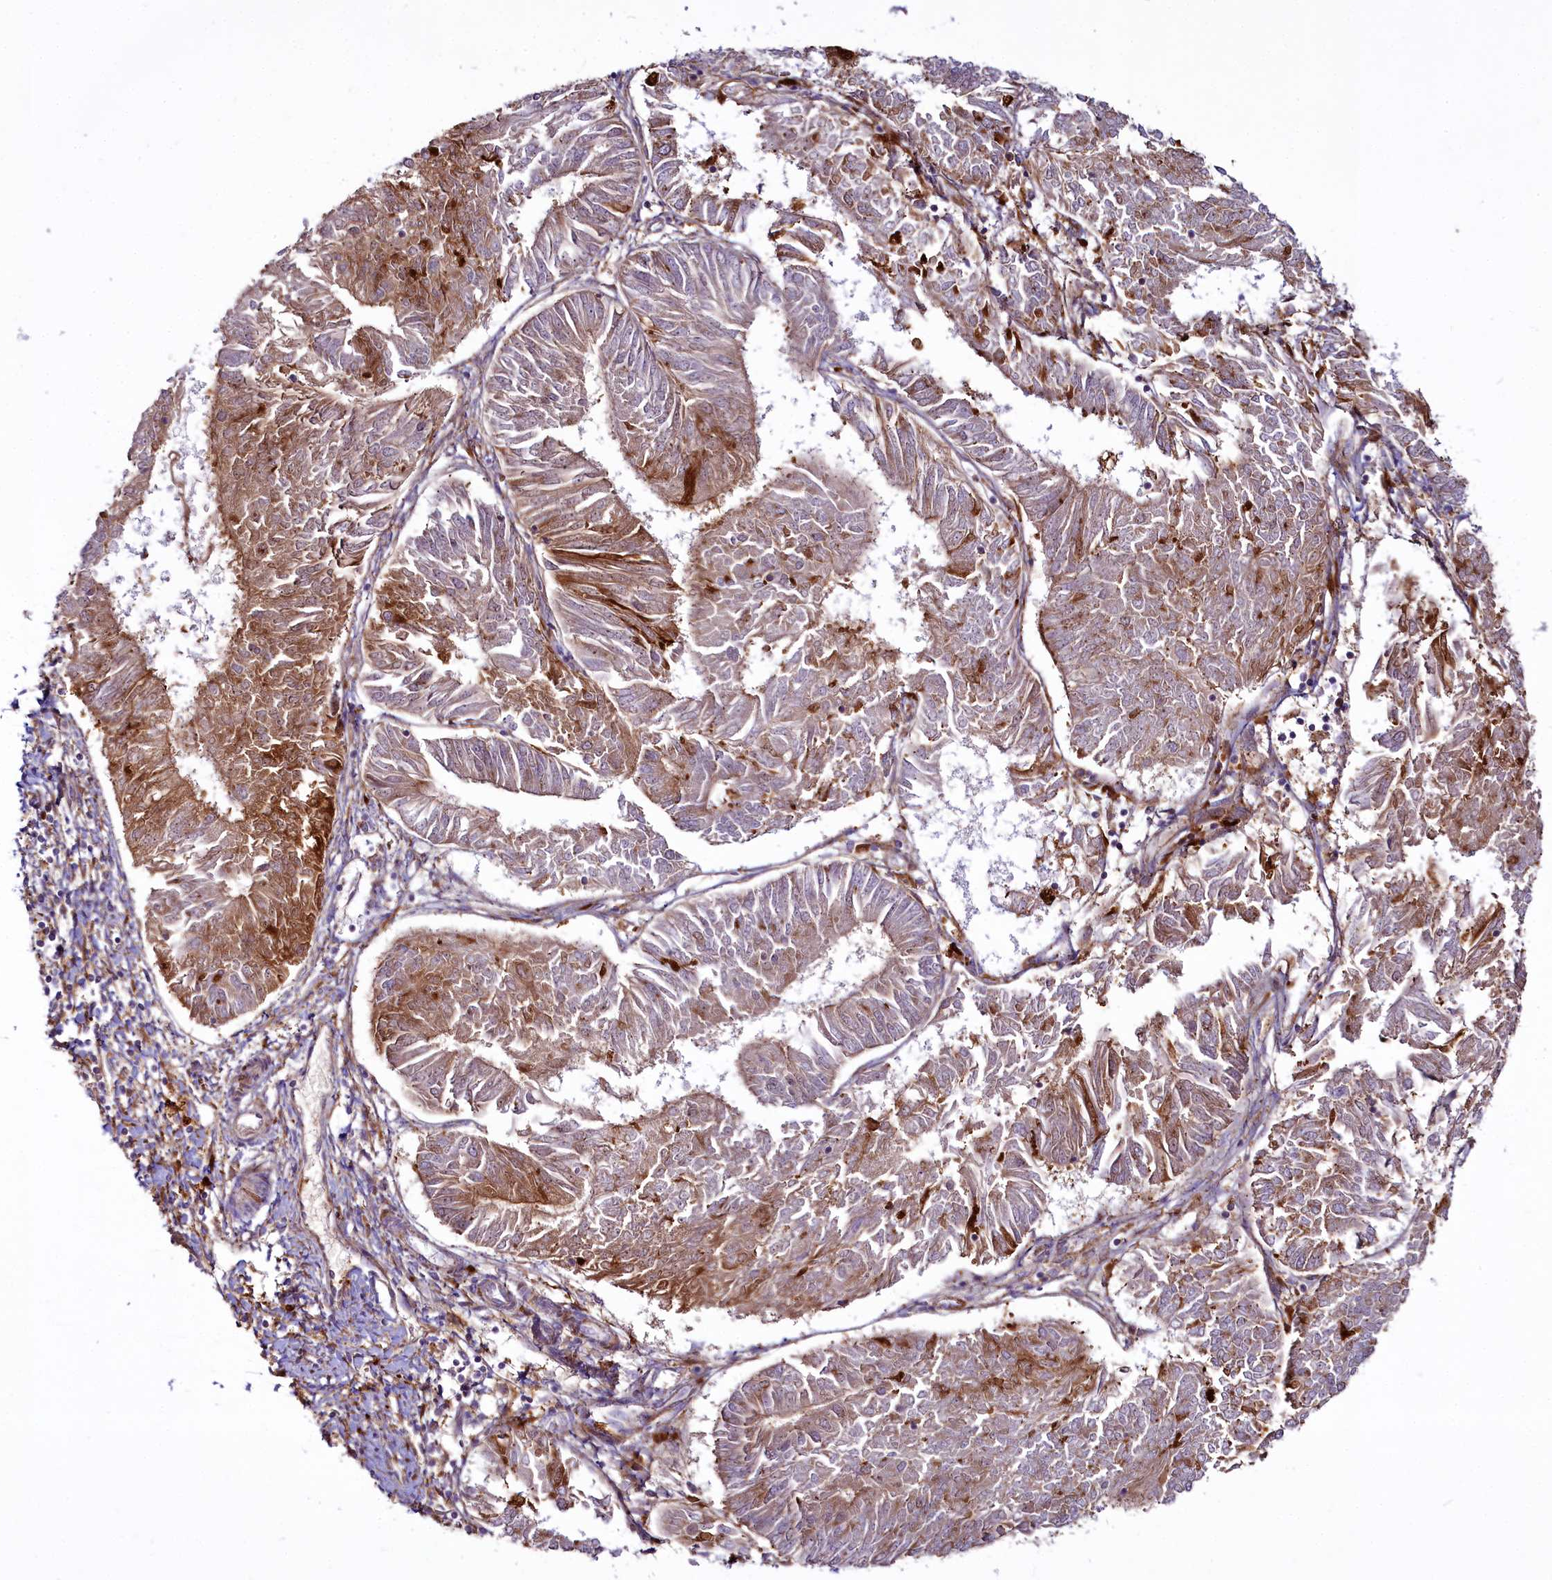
{"staining": {"intensity": "moderate", "quantity": "25%-75%", "location": "cytoplasmic/membranous"}, "tissue": "endometrial cancer", "cell_type": "Tumor cells", "image_type": "cancer", "snomed": [{"axis": "morphology", "description": "Adenocarcinoma, NOS"}, {"axis": "topography", "description": "Endometrium"}], "caption": "IHC (DAB (3,3'-diaminobenzidine)) staining of human endometrial cancer shows moderate cytoplasmic/membranous protein positivity in about 25%-75% of tumor cells.", "gene": "RSBN1", "patient": {"sex": "female", "age": 58}}